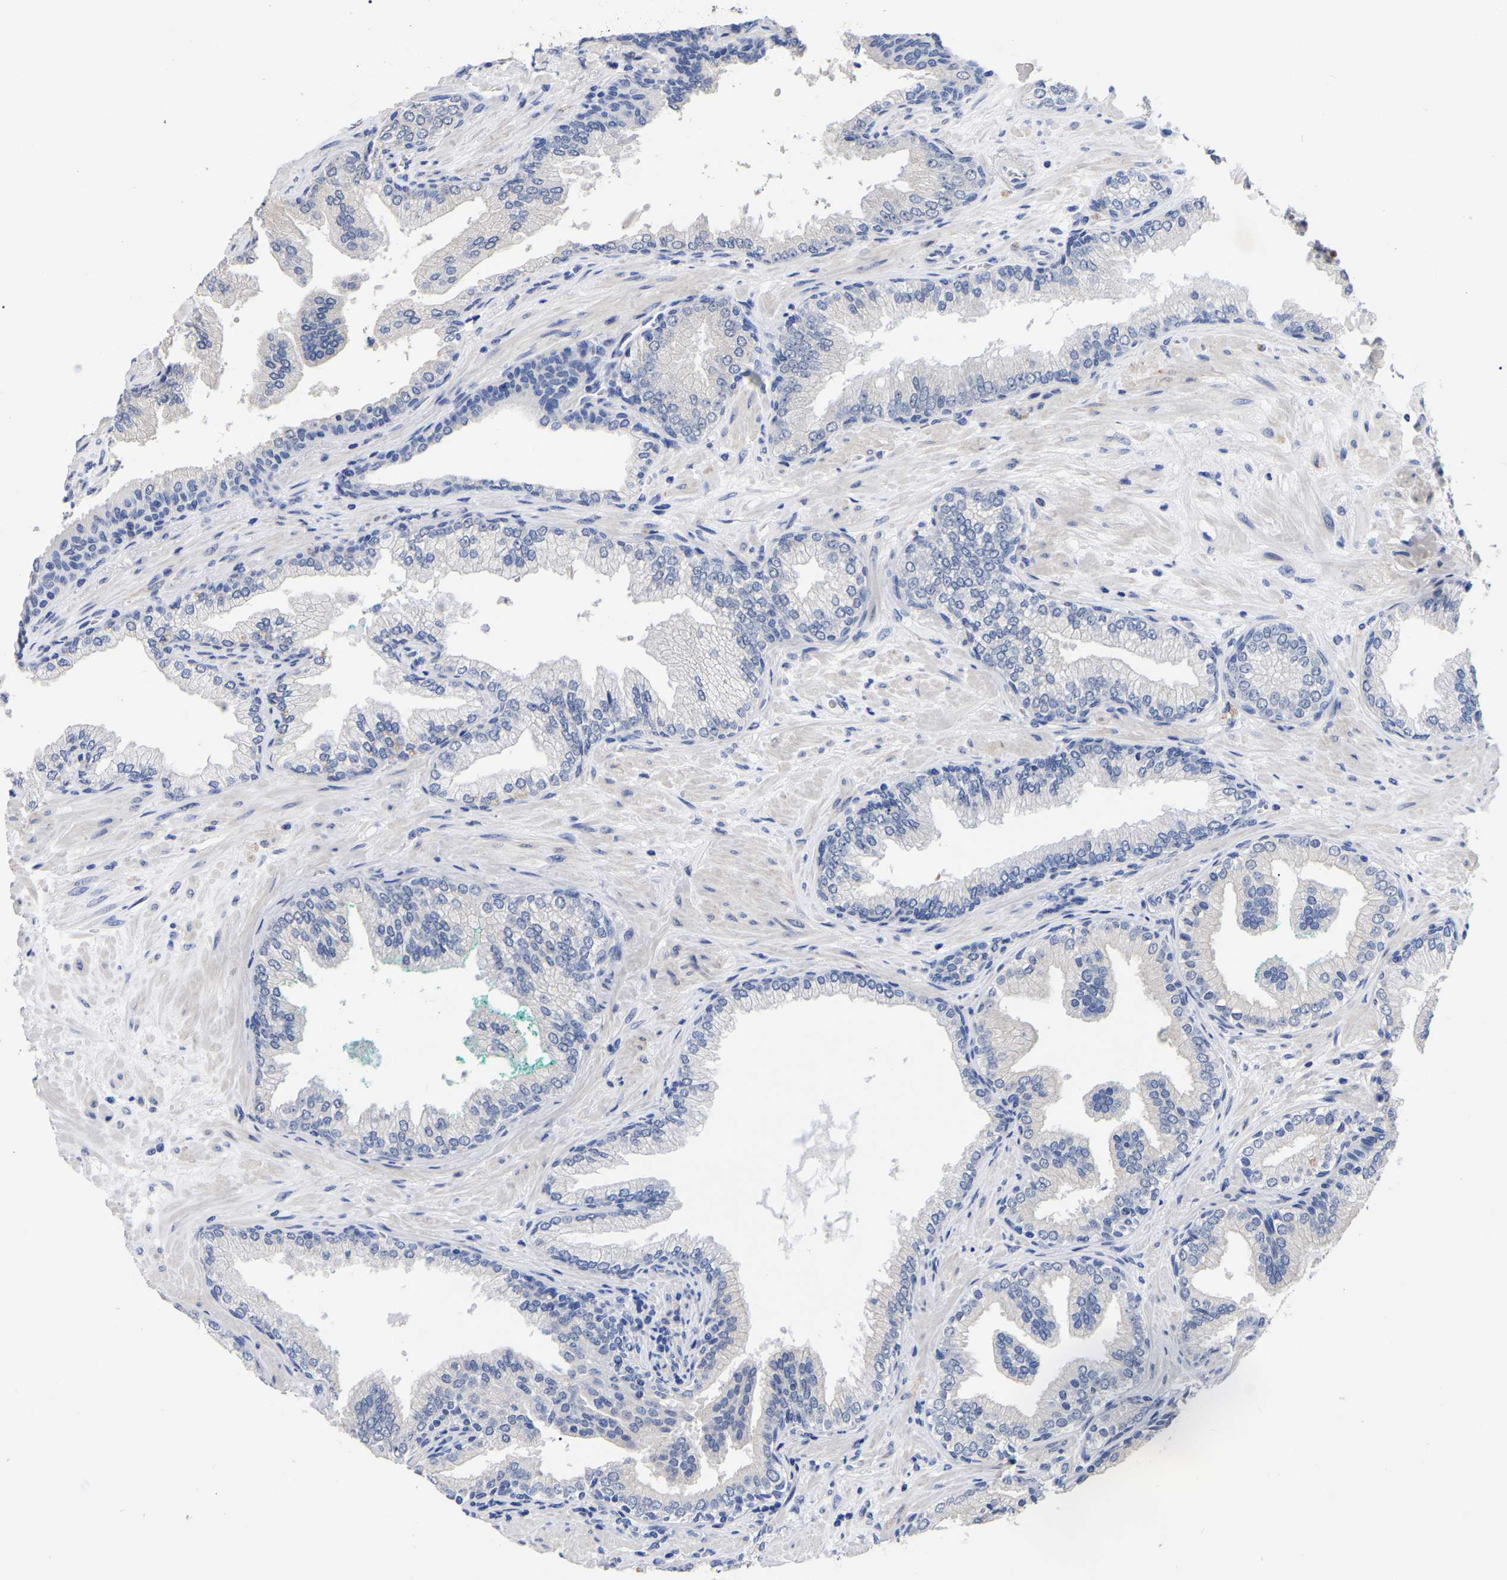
{"staining": {"intensity": "negative", "quantity": "none", "location": "none"}, "tissue": "prostate cancer", "cell_type": "Tumor cells", "image_type": "cancer", "snomed": [{"axis": "morphology", "description": "Adenocarcinoma, High grade"}, {"axis": "topography", "description": "Prostate"}], "caption": "DAB (3,3'-diaminobenzidine) immunohistochemical staining of prostate cancer shows no significant expression in tumor cells.", "gene": "ANXA13", "patient": {"sex": "male", "age": 71}}